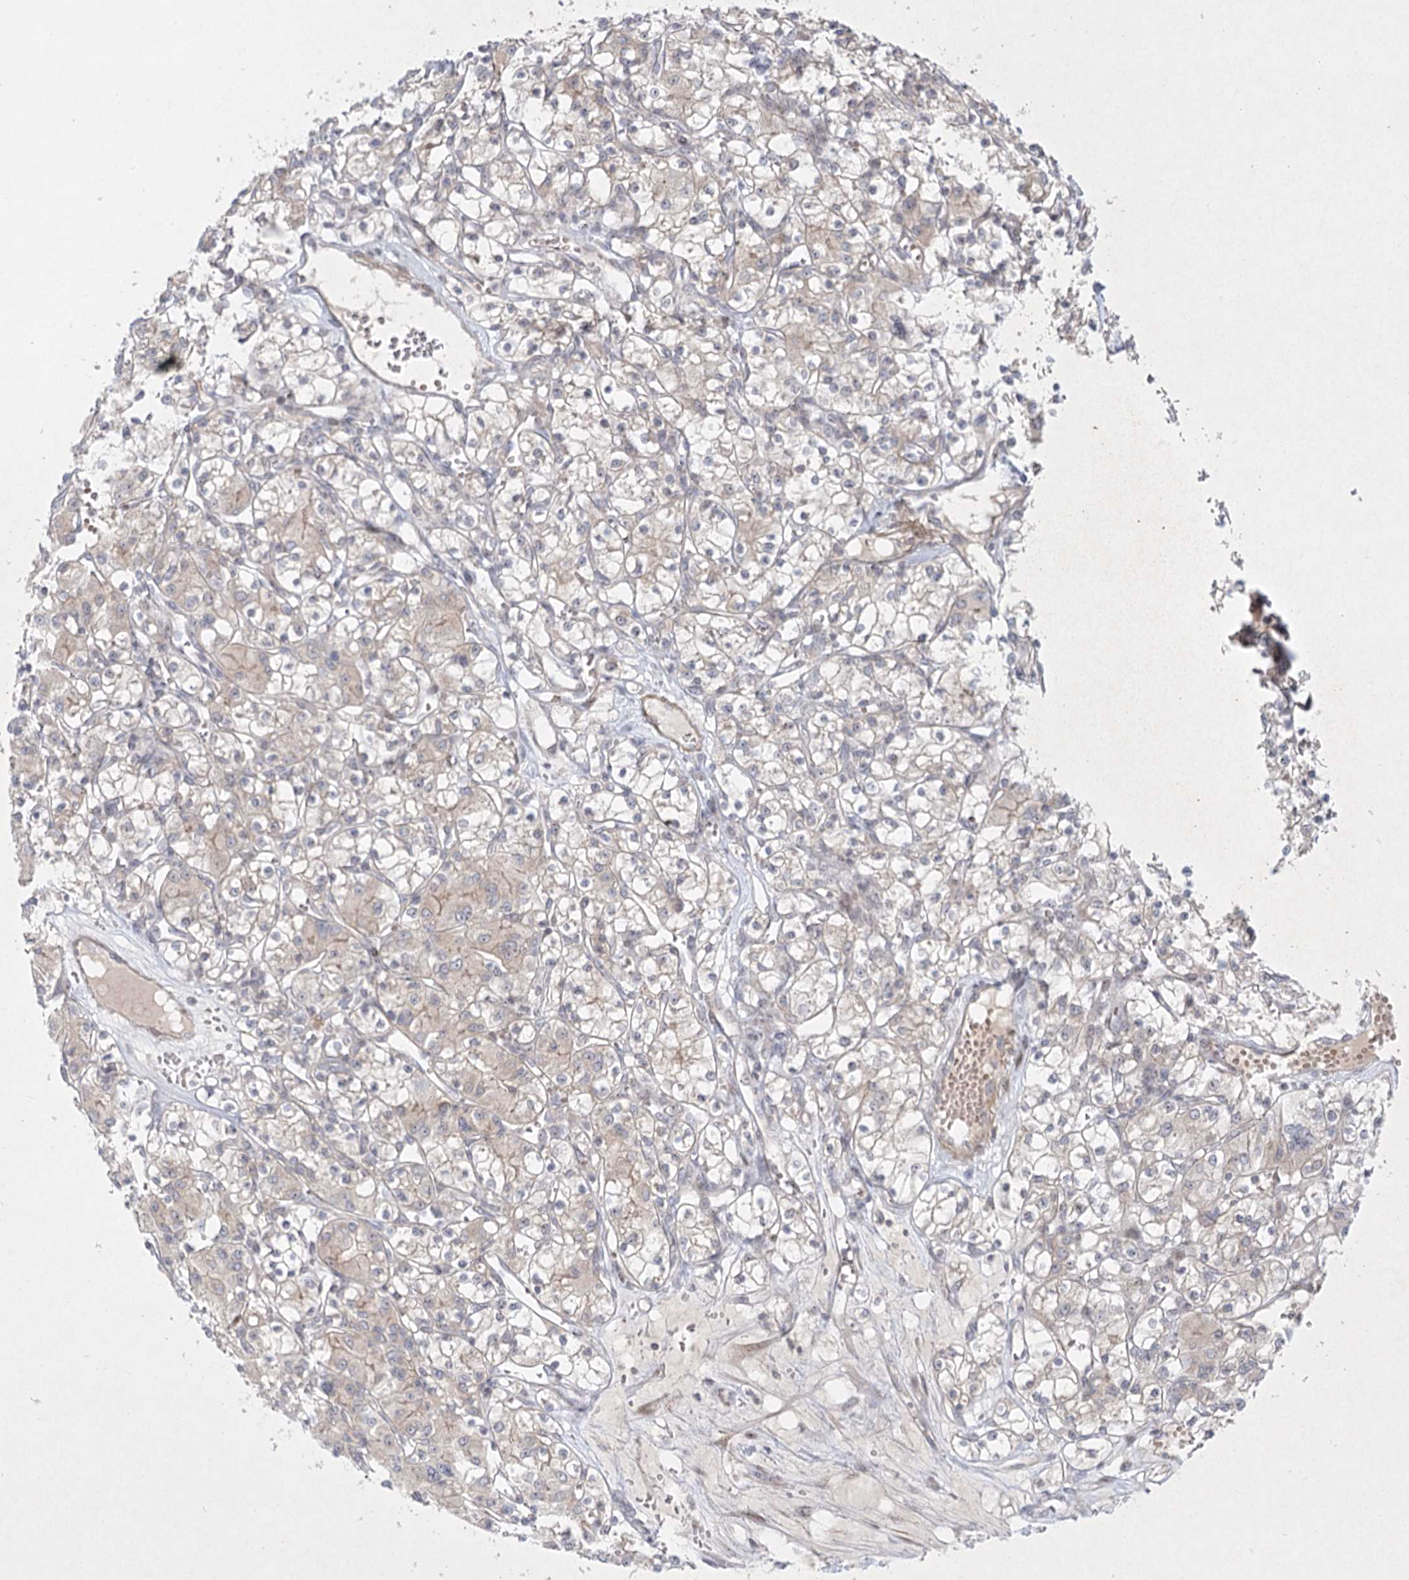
{"staining": {"intensity": "negative", "quantity": "none", "location": "none"}, "tissue": "renal cancer", "cell_type": "Tumor cells", "image_type": "cancer", "snomed": [{"axis": "morphology", "description": "Adenocarcinoma, NOS"}, {"axis": "topography", "description": "Kidney"}], "caption": "This photomicrograph is of adenocarcinoma (renal) stained with IHC to label a protein in brown with the nuclei are counter-stained blue. There is no expression in tumor cells.", "gene": "SH2D3A", "patient": {"sex": "female", "age": 59}}